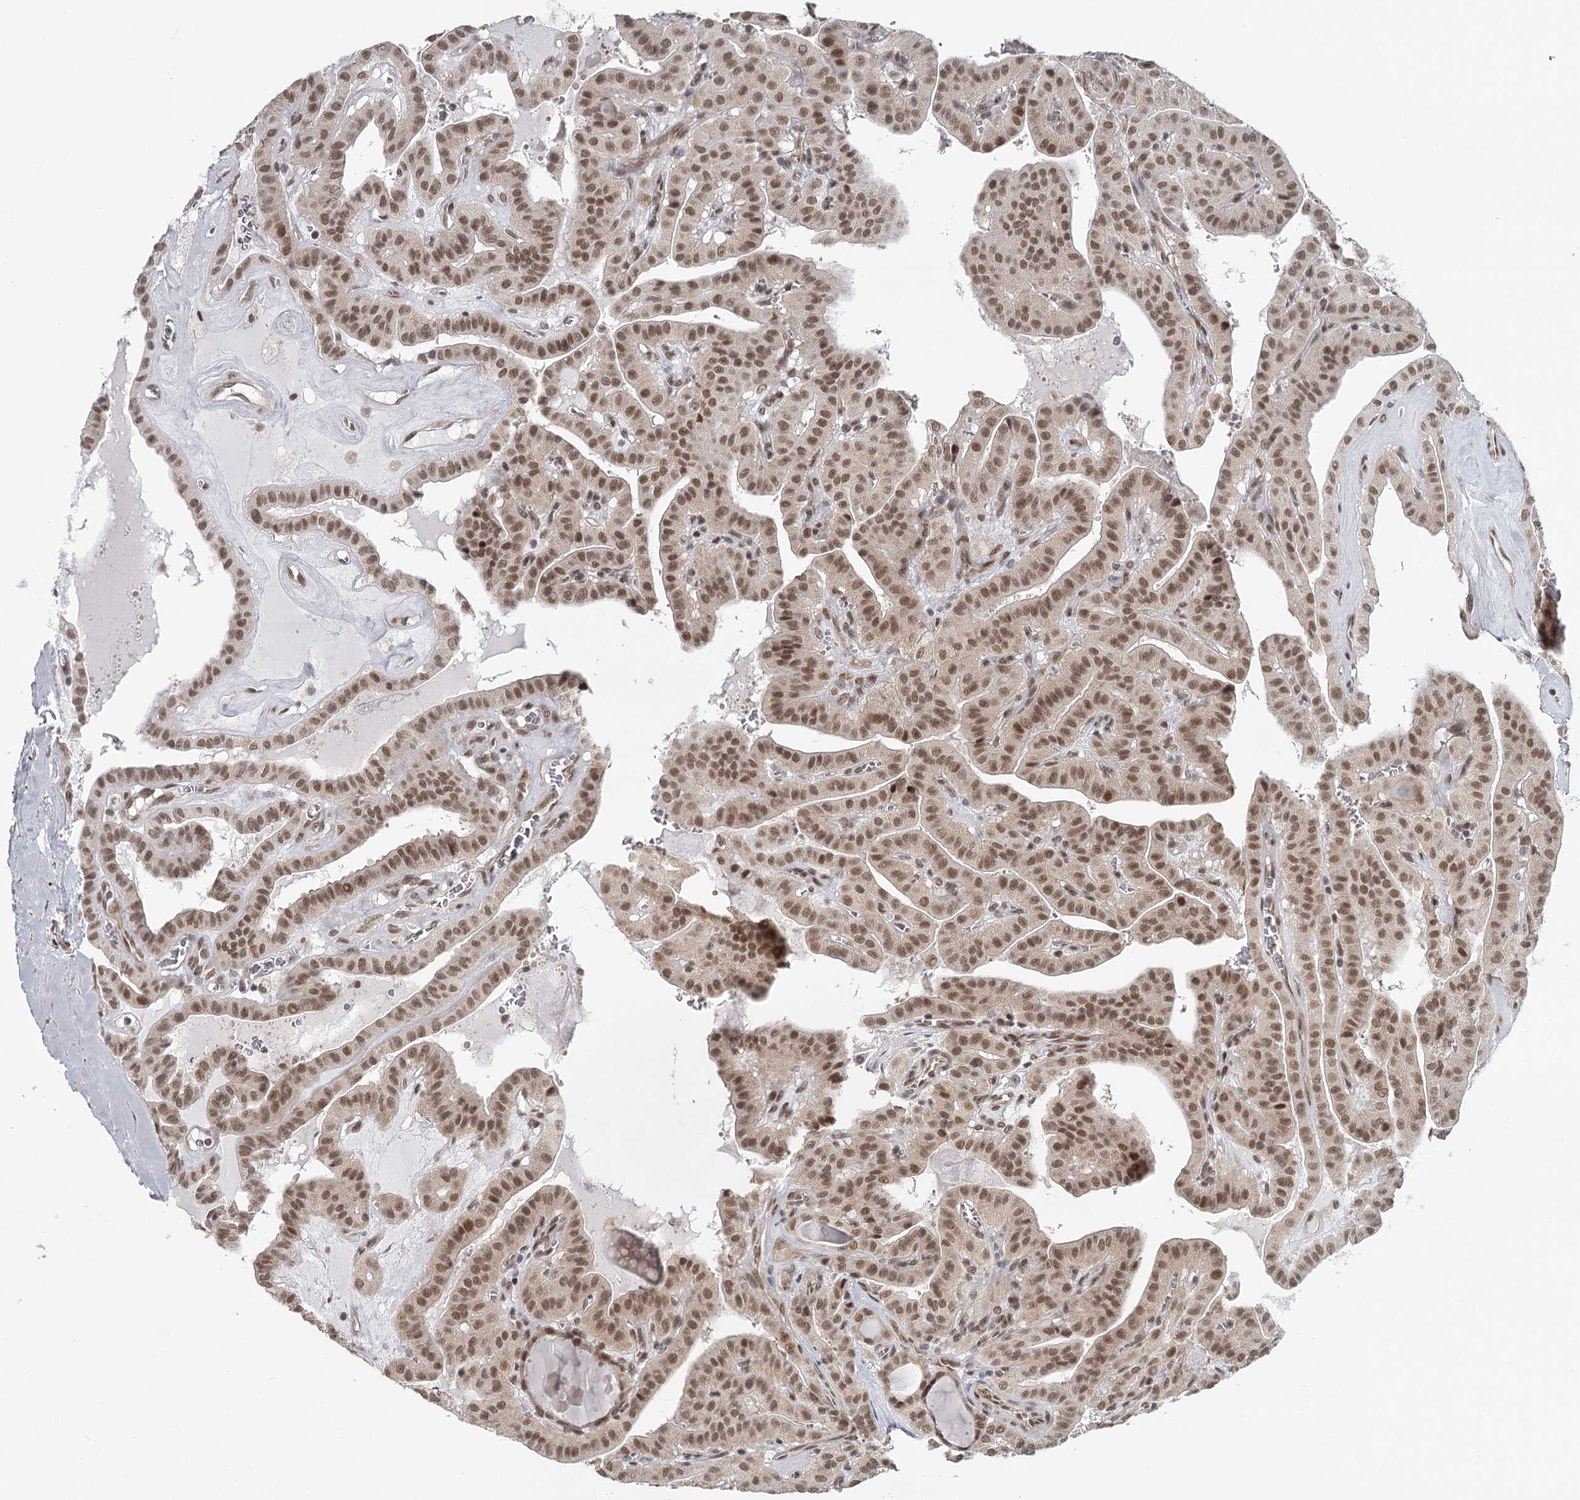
{"staining": {"intensity": "moderate", "quantity": ">75%", "location": "nuclear"}, "tissue": "thyroid cancer", "cell_type": "Tumor cells", "image_type": "cancer", "snomed": [{"axis": "morphology", "description": "Papillary adenocarcinoma, NOS"}, {"axis": "topography", "description": "Thyroid gland"}], "caption": "Immunohistochemistry (IHC) staining of thyroid cancer (papillary adenocarcinoma), which reveals medium levels of moderate nuclear staining in approximately >75% of tumor cells indicating moderate nuclear protein staining. The staining was performed using DAB (brown) for protein detection and nuclei were counterstained in hematoxylin (blue).", "gene": "FAM13C", "patient": {"sex": "male", "age": 52}}